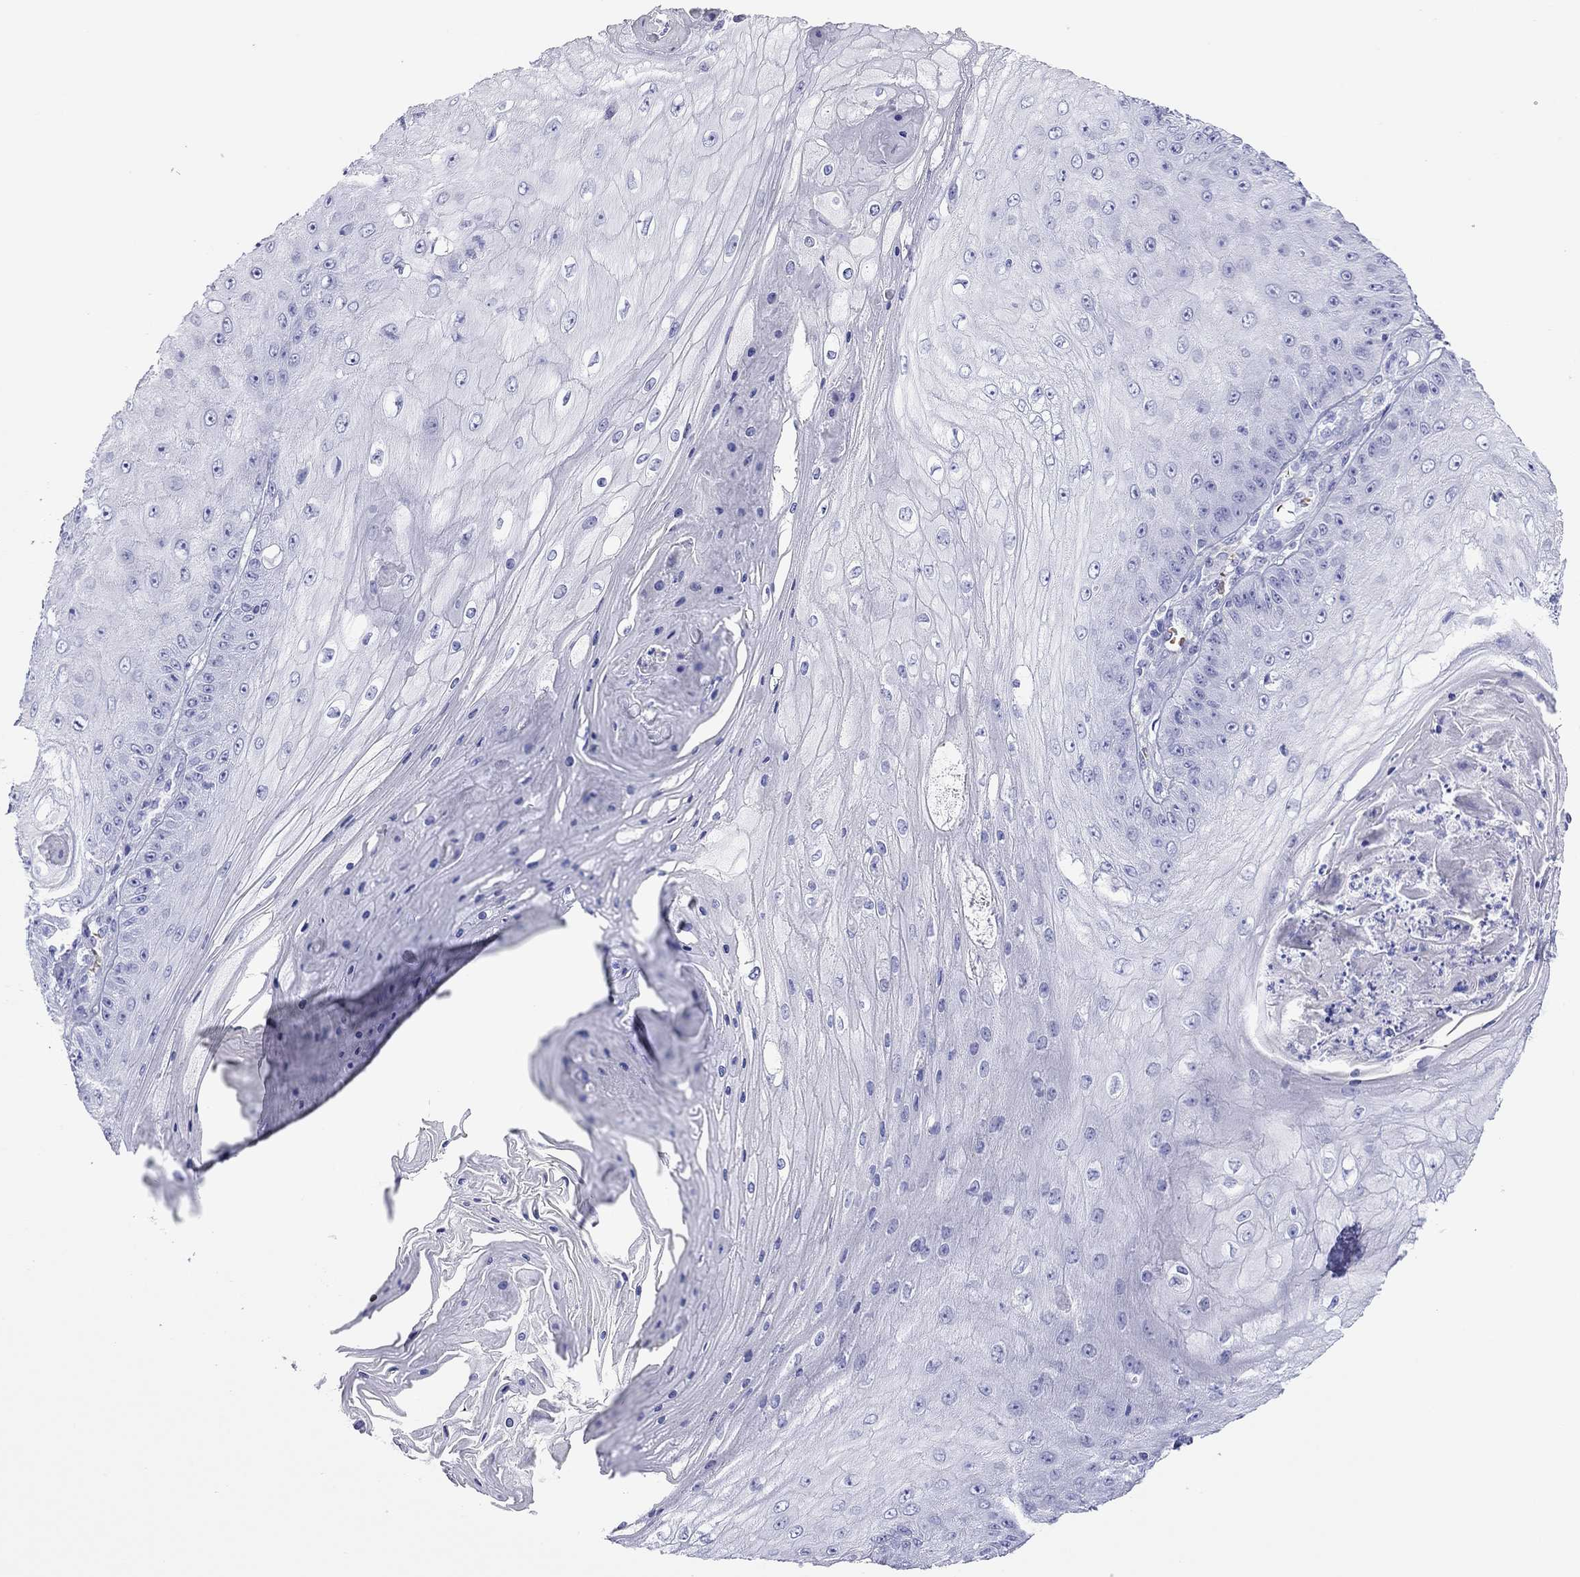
{"staining": {"intensity": "negative", "quantity": "none", "location": "none"}, "tissue": "skin cancer", "cell_type": "Tumor cells", "image_type": "cancer", "snomed": [{"axis": "morphology", "description": "Squamous cell carcinoma, NOS"}, {"axis": "topography", "description": "Skin"}], "caption": "This image is of squamous cell carcinoma (skin) stained with IHC to label a protein in brown with the nuclei are counter-stained blue. There is no positivity in tumor cells.", "gene": "PTPRN", "patient": {"sex": "male", "age": 70}}